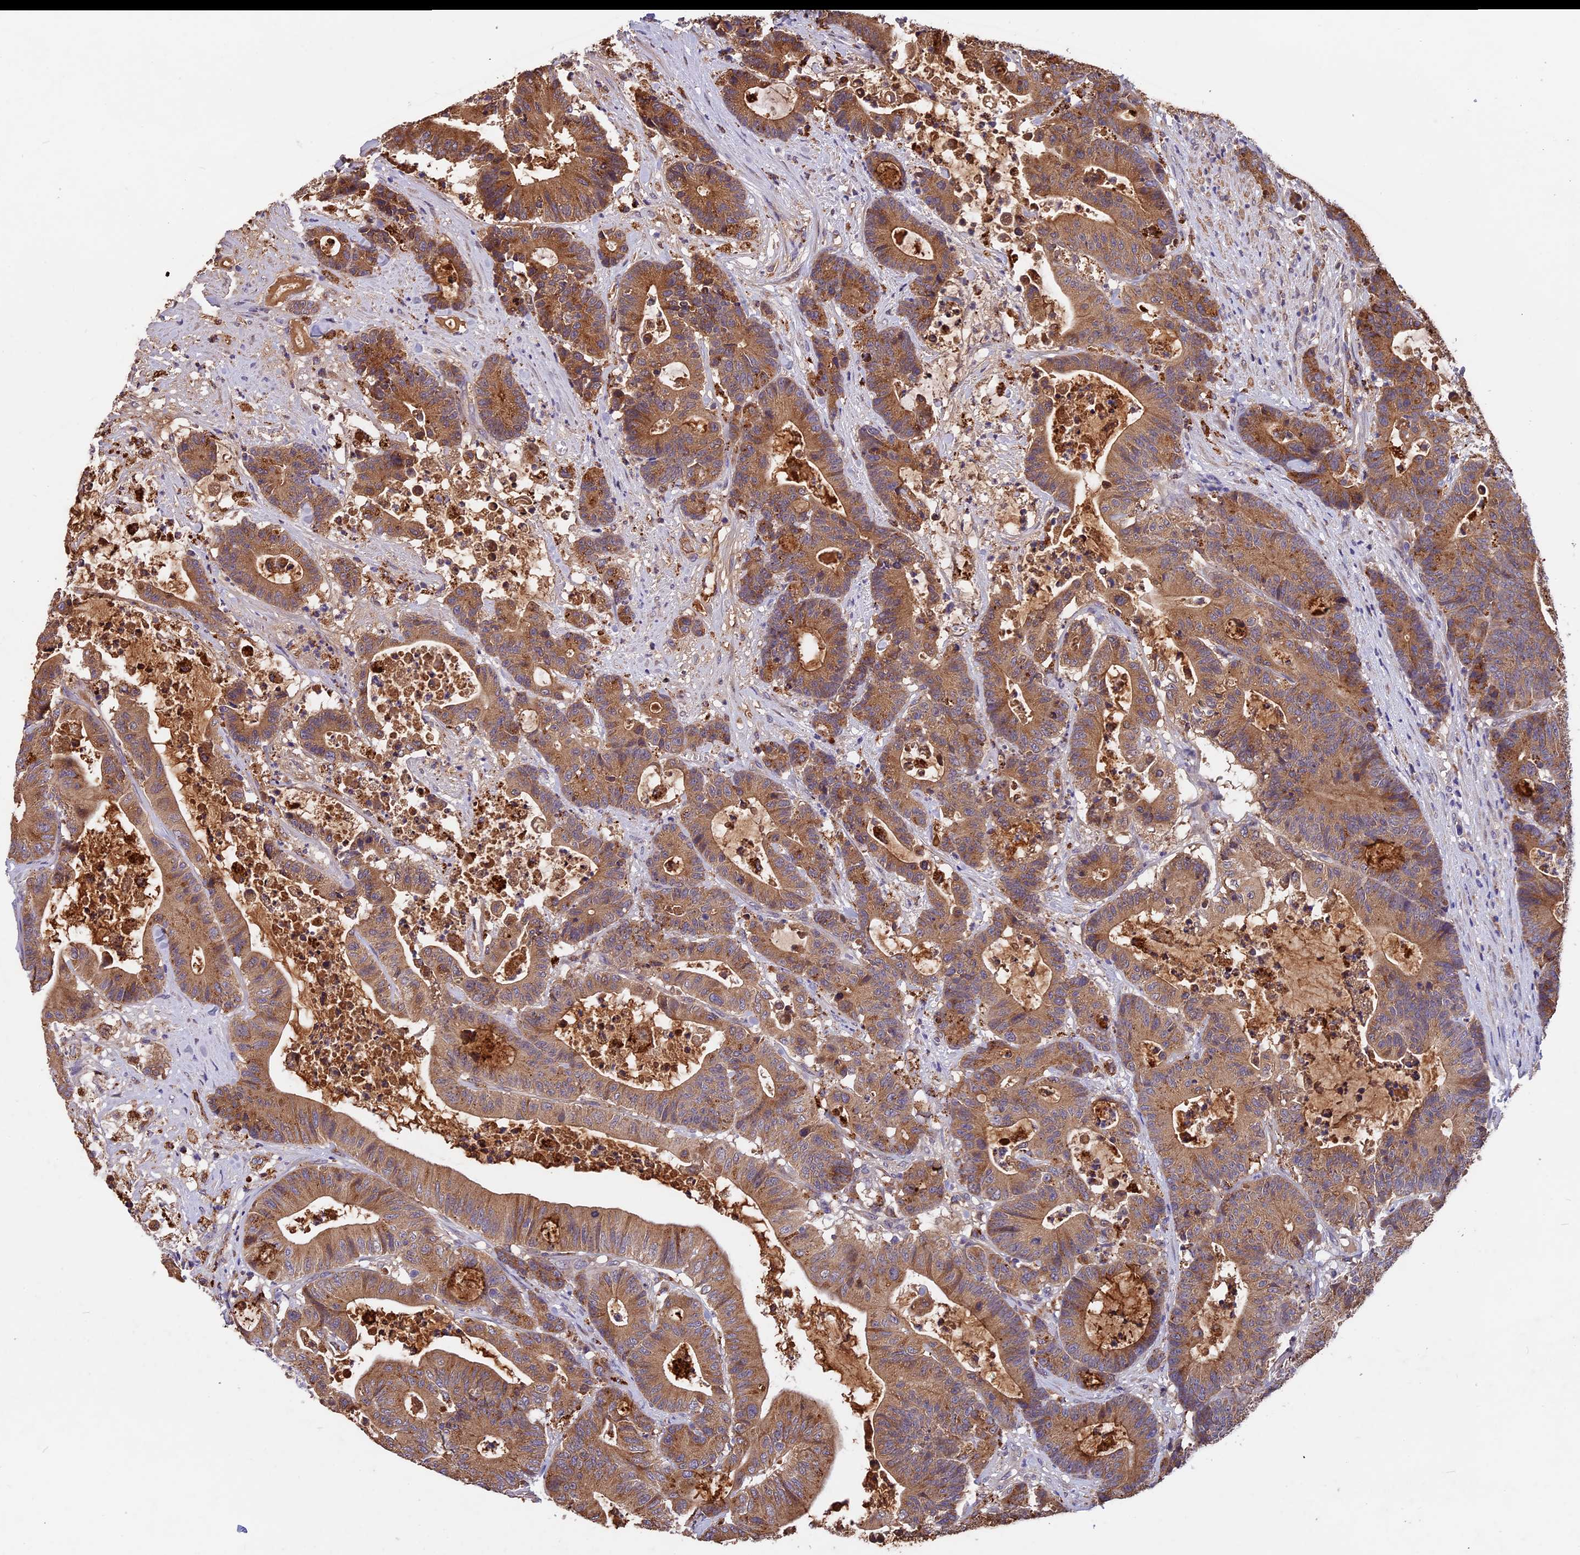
{"staining": {"intensity": "moderate", "quantity": ">75%", "location": "cytoplasmic/membranous"}, "tissue": "colorectal cancer", "cell_type": "Tumor cells", "image_type": "cancer", "snomed": [{"axis": "morphology", "description": "Adenocarcinoma, NOS"}, {"axis": "topography", "description": "Colon"}], "caption": "A high-resolution histopathology image shows immunohistochemistry staining of colorectal cancer (adenocarcinoma), which displays moderate cytoplasmic/membranous expression in approximately >75% of tumor cells.", "gene": "COPE", "patient": {"sex": "female", "age": 84}}